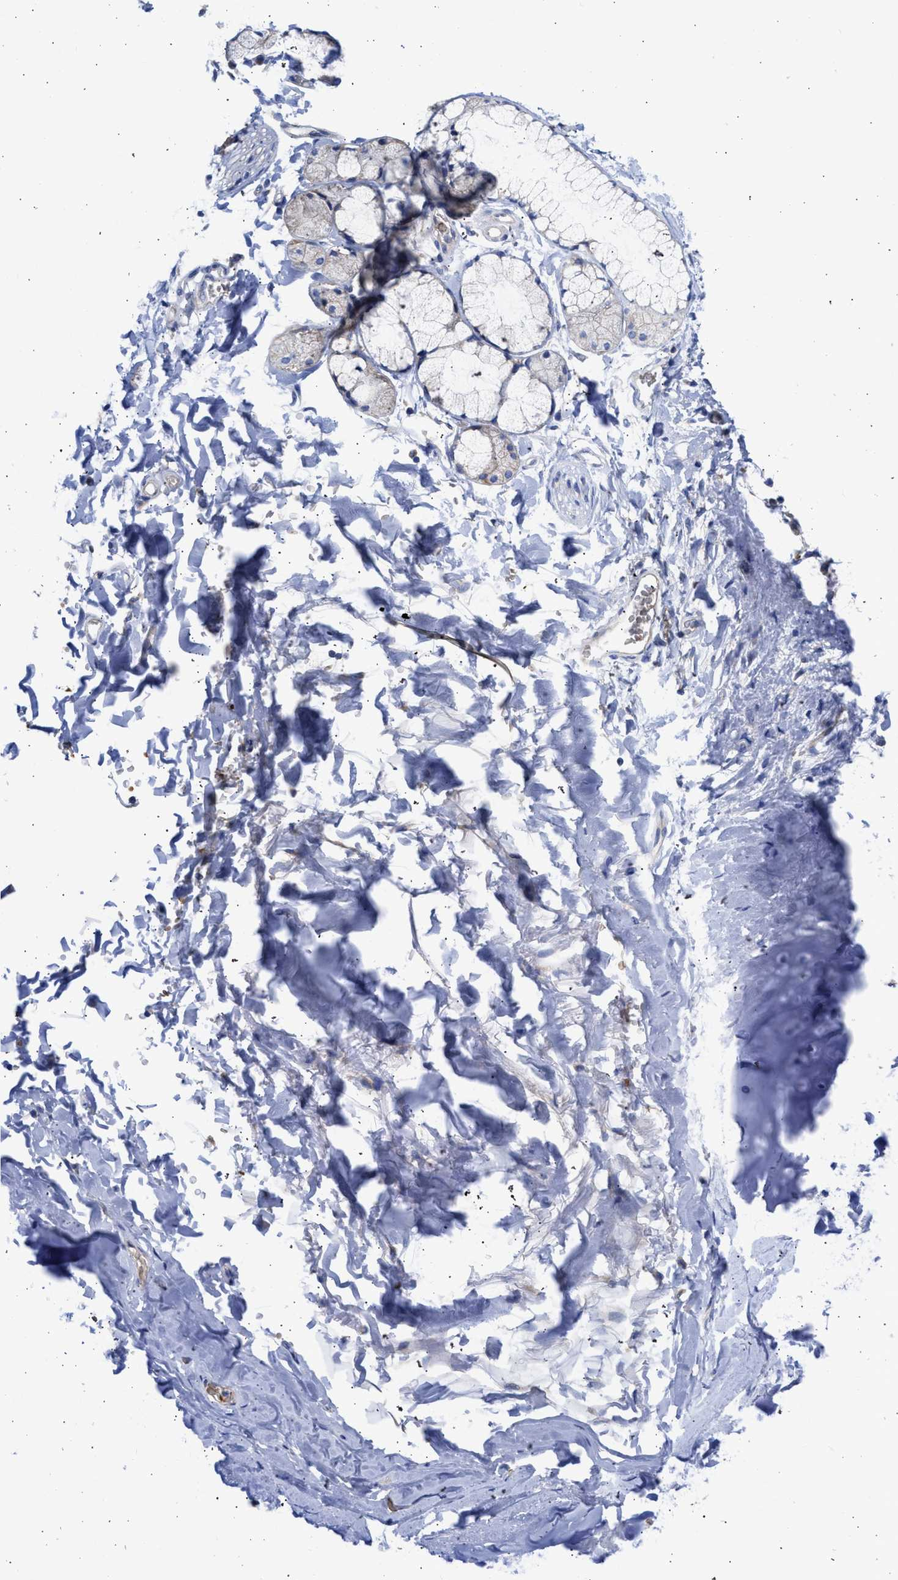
{"staining": {"intensity": "negative", "quantity": "none", "location": "none"}, "tissue": "adipose tissue", "cell_type": "Adipocytes", "image_type": "normal", "snomed": [{"axis": "morphology", "description": "Normal tissue, NOS"}, {"axis": "topography", "description": "Cartilage tissue"}, {"axis": "topography", "description": "Bronchus"}], "caption": "This is an immunohistochemistry (IHC) micrograph of unremarkable human adipose tissue. There is no expression in adipocytes.", "gene": "BTG3", "patient": {"sex": "female", "age": 73}}